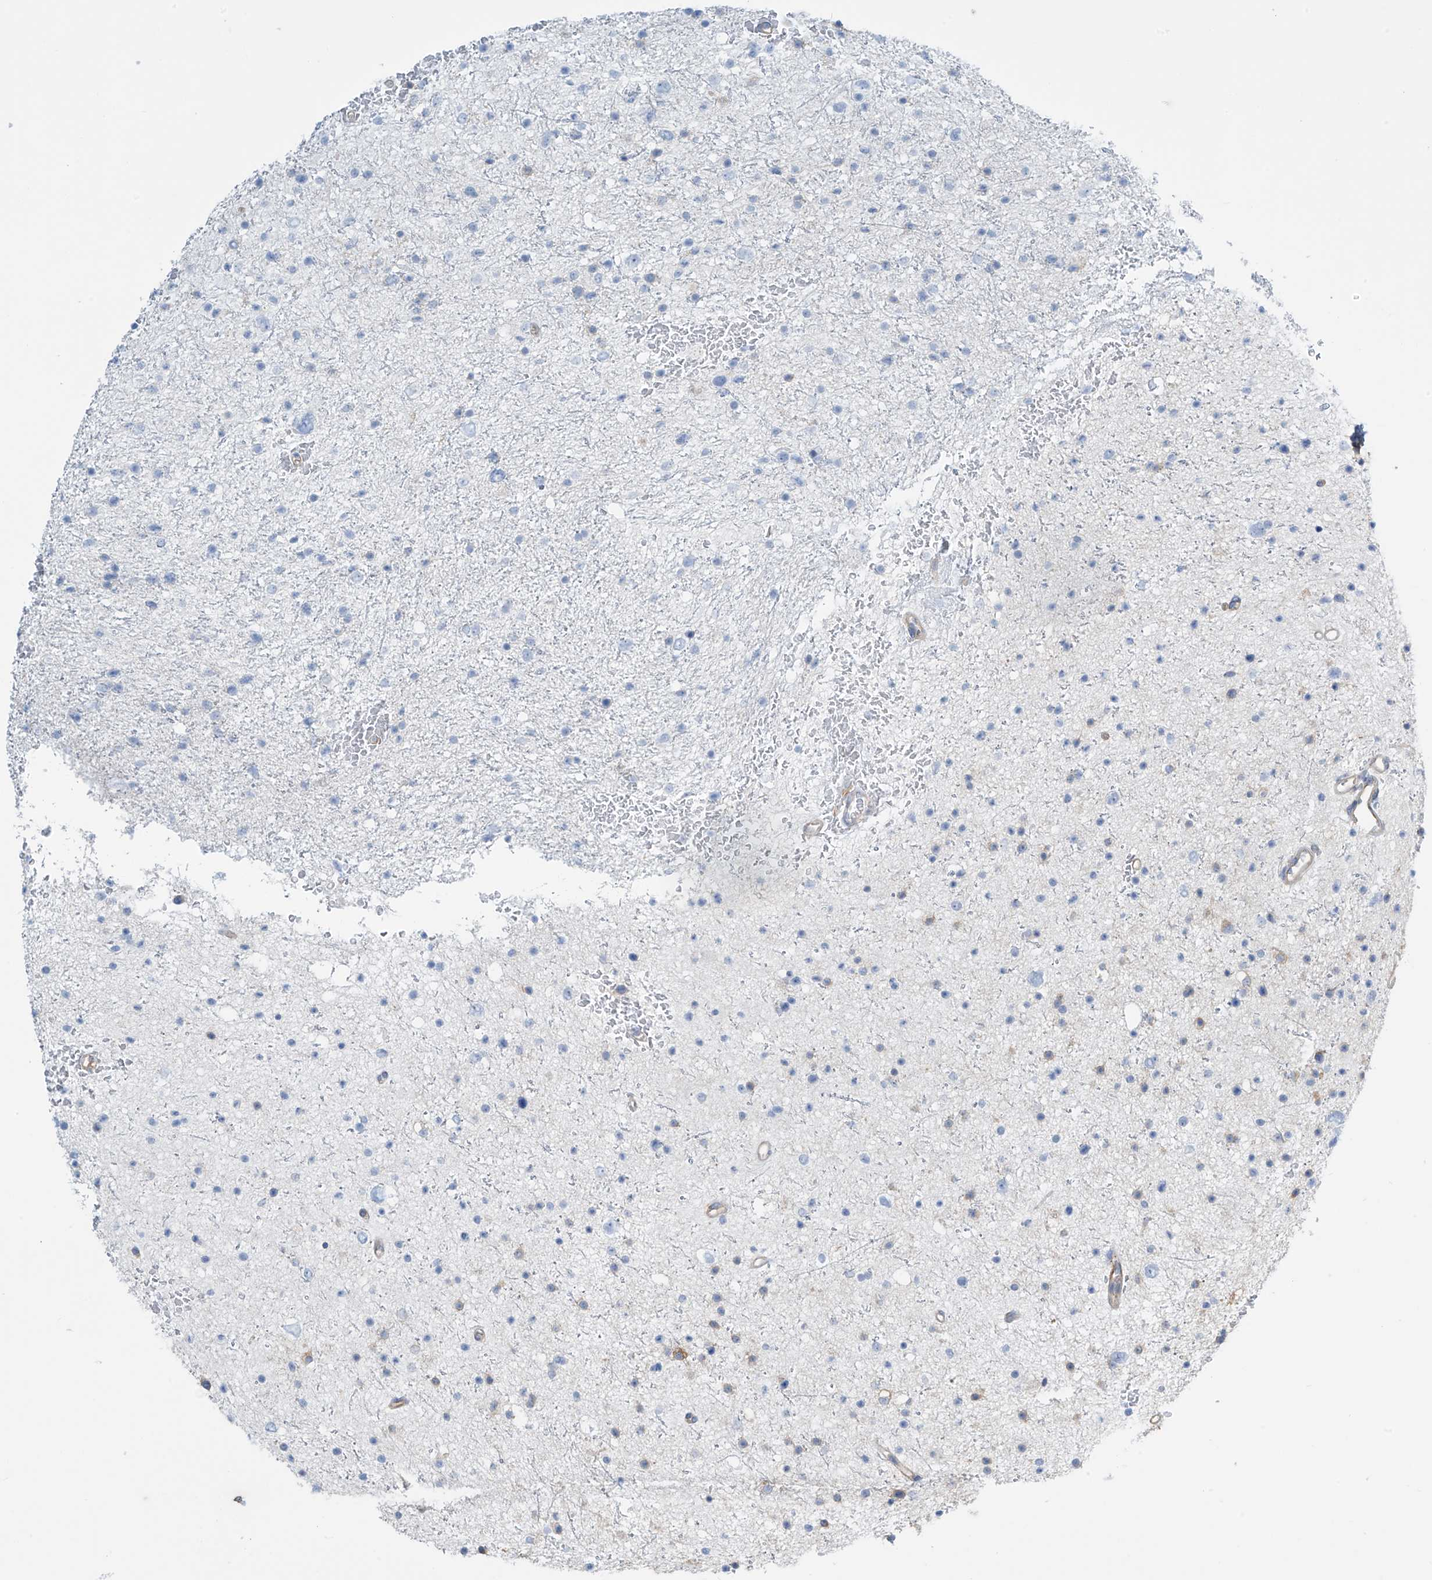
{"staining": {"intensity": "negative", "quantity": "none", "location": "none"}, "tissue": "glioma", "cell_type": "Tumor cells", "image_type": "cancer", "snomed": [{"axis": "morphology", "description": "Glioma, malignant, Low grade"}, {"axis": "topography", "description": "Brain"}], "caption": "Low-grade glioma (malignant) stained for a protein using IHC shows no positivity tumor cells.", "gene": "ZNF846", "patient": {"sex": "female", "age": 37}}